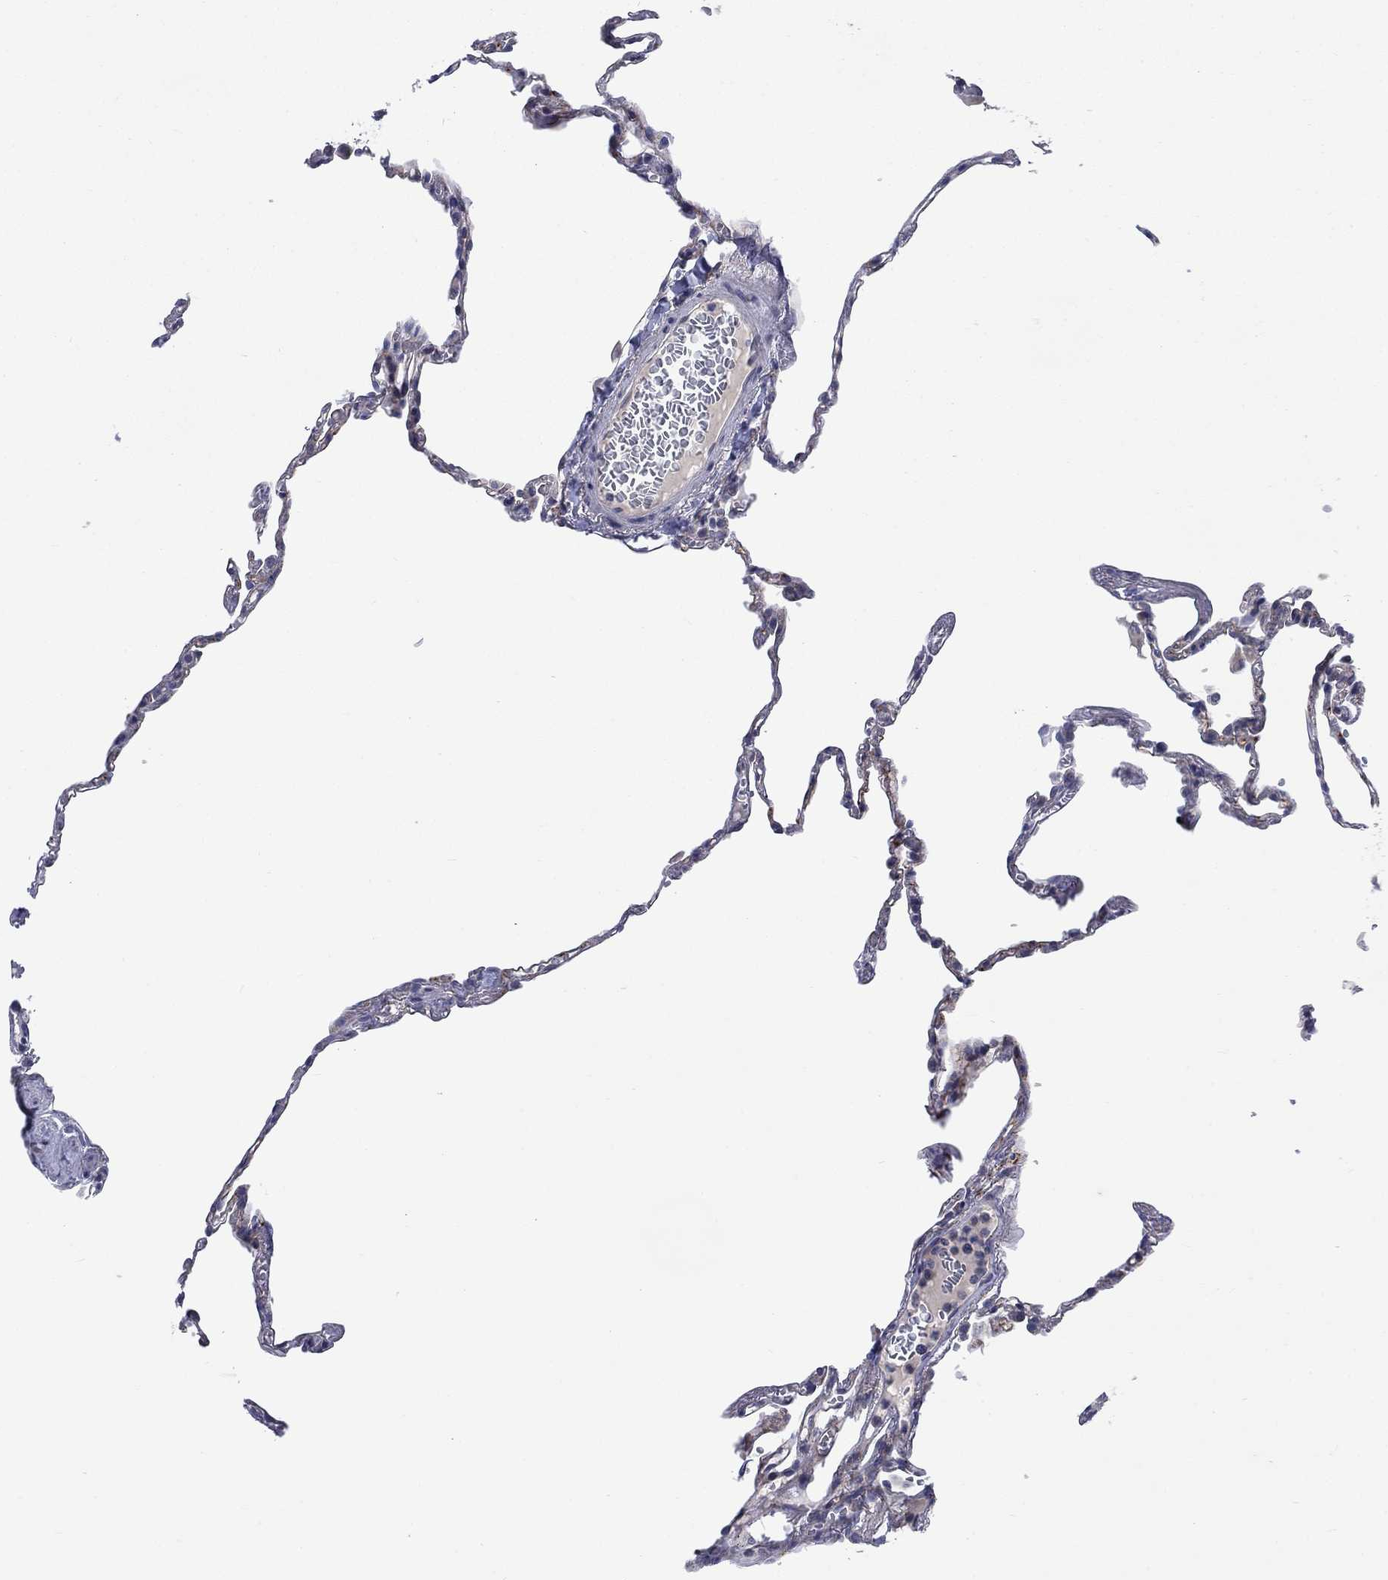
{"staining": {"intensity": "negative", "quantity": "none", "location": "none"}, "tissue": "lung", "cell_type": "Alveolar cells", "image_type": "normal", "snomed": [{"axis": "morphology", "description": "Normal tissue, NOS"}, {"axis": "topography", "description": "Lung"}], "caption": "IHC photomicrograph of normal lung stained for a protein (brown), which exhibits no staining in alveolar cells.", "gene": "SLC35F2", "patient": {"sex": "male", "age": 78}}